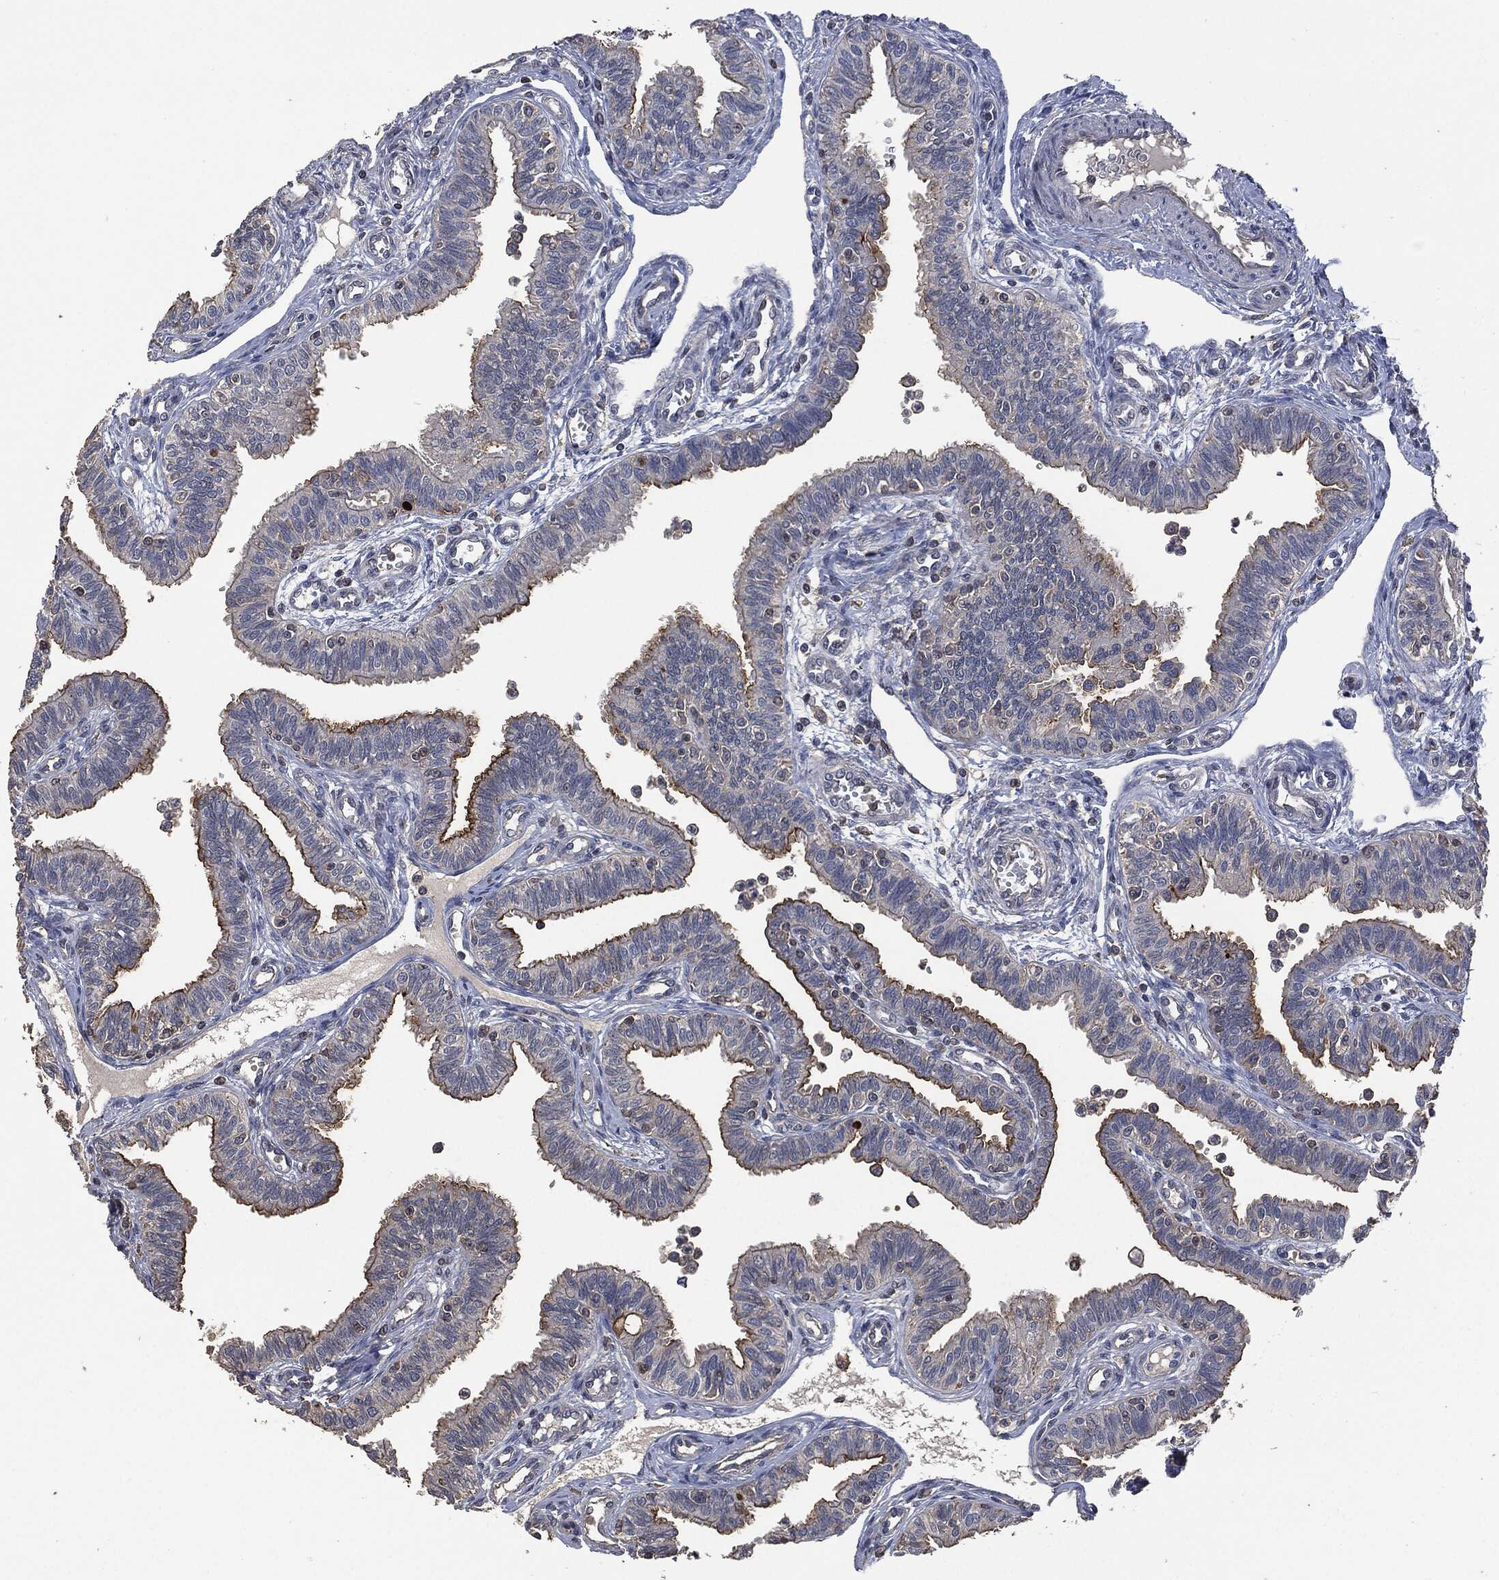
{"staining": {"intensity": "strong", "quantity": "25%-75%", "location": "cytoplasmic/membranous"}, "tissue": "fallopian tube", "cell_type": "Glandular cells", "image_type": "normal", "snomed": [{"axis": "morphology", "description": "Normal tissue, NOS"}, {"axis": "topography", "description": "Fallopian tube"}], "caption": "An image of human fallopian tube stained for a protein reveals strong cytoplasmic/membranous brown staining in glandular cells. The staining is performed using DAB brown chromogen to label protein expression. The nuclei are counter-stained blue using hematoxylin.", "gene": "MSLN", "patient": {"sex": "female", "age": 36}}